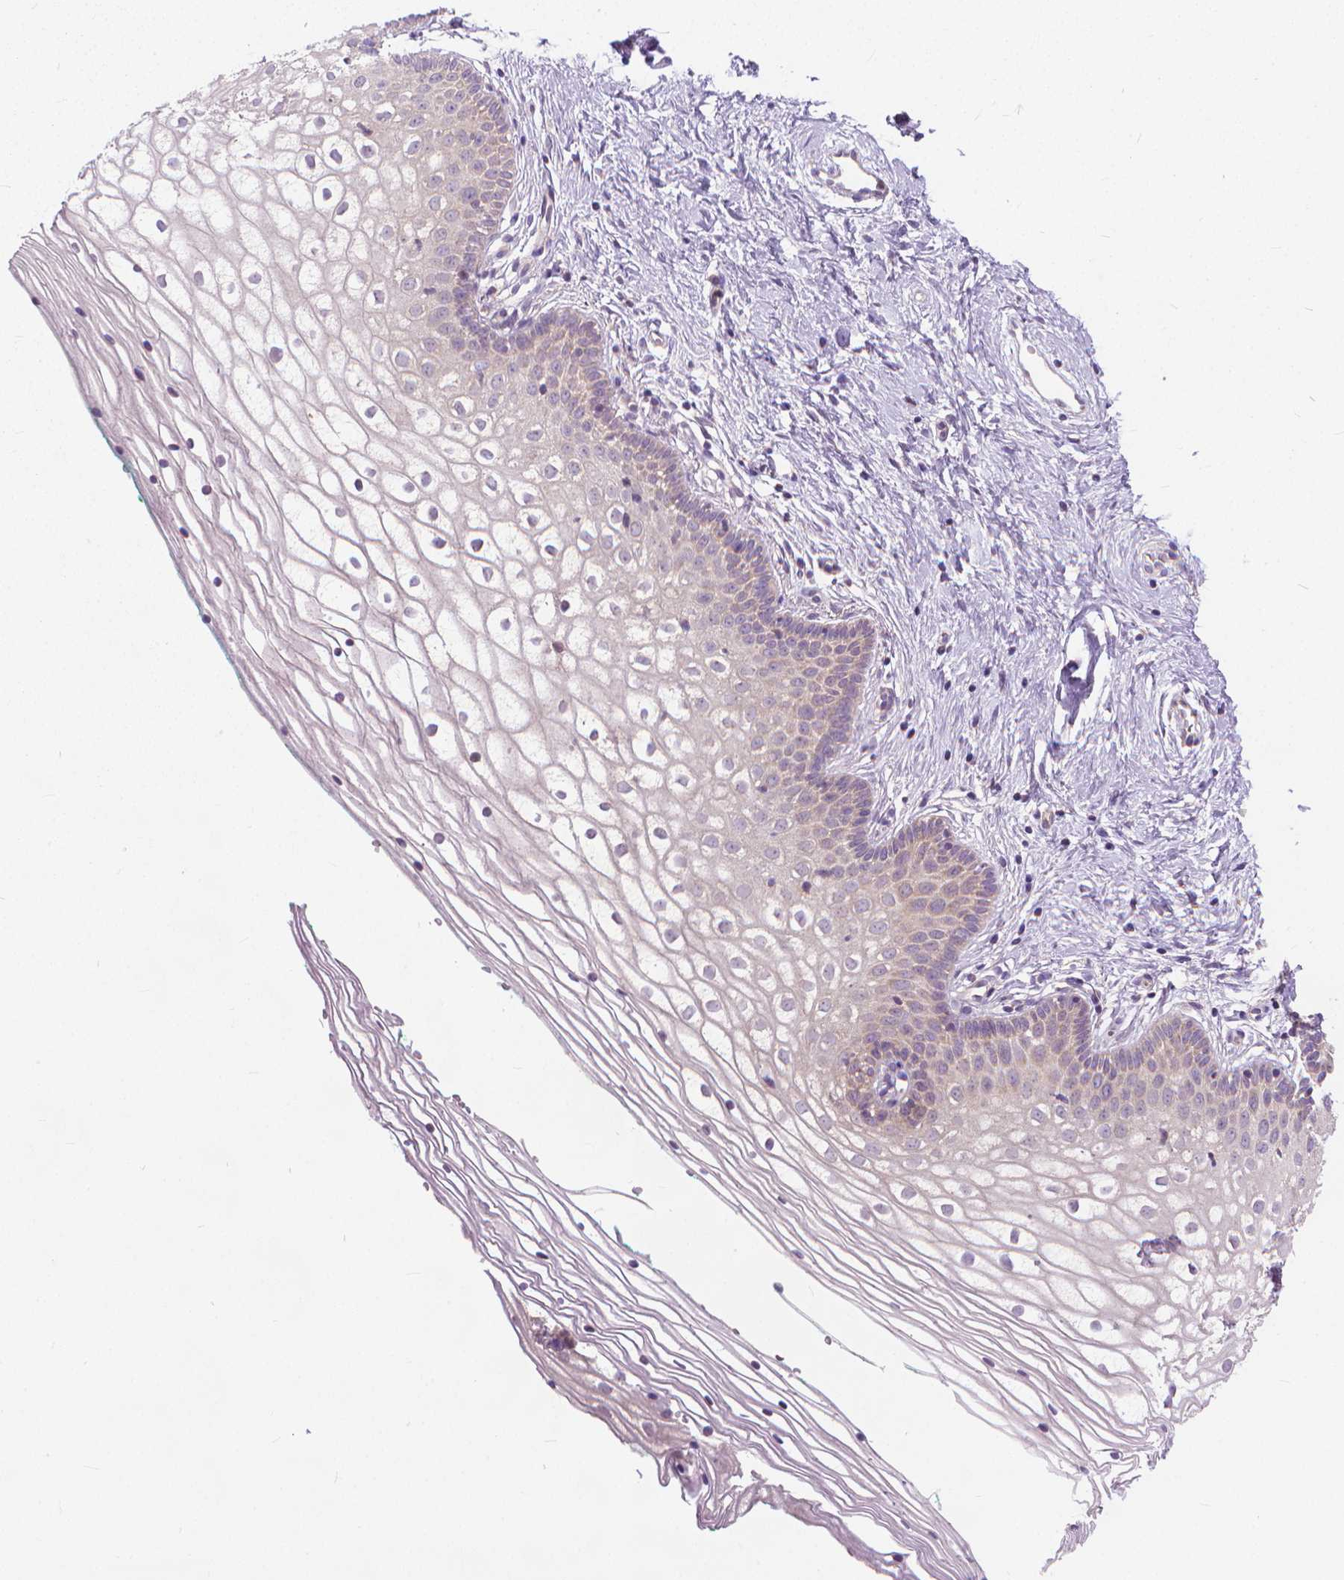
{"staining": {"intensity": "weak", "quantity": "25%-75%", "location": "cytoplasmic/membranous"}, "tissue": "vagina", "cell_type": "Squamous epithelial cells", "image_type": "normal", "snomed": [{"axis": "morphology", "description": "Normal tissue, NOS"}, {"axis": "topography", "description": "Vagina"}], "caption": "This micrograph demonstrates normal vagina stained with immunohistochemistry (IHC) to label a protein in brown. The cytoplasmic/membranous of squamous epithelial cells show weak positivity for the protein. Nuclei are counter-stained blue.", "gene": "NUDT1", "patient": {"sex": "female", "age": 36}}